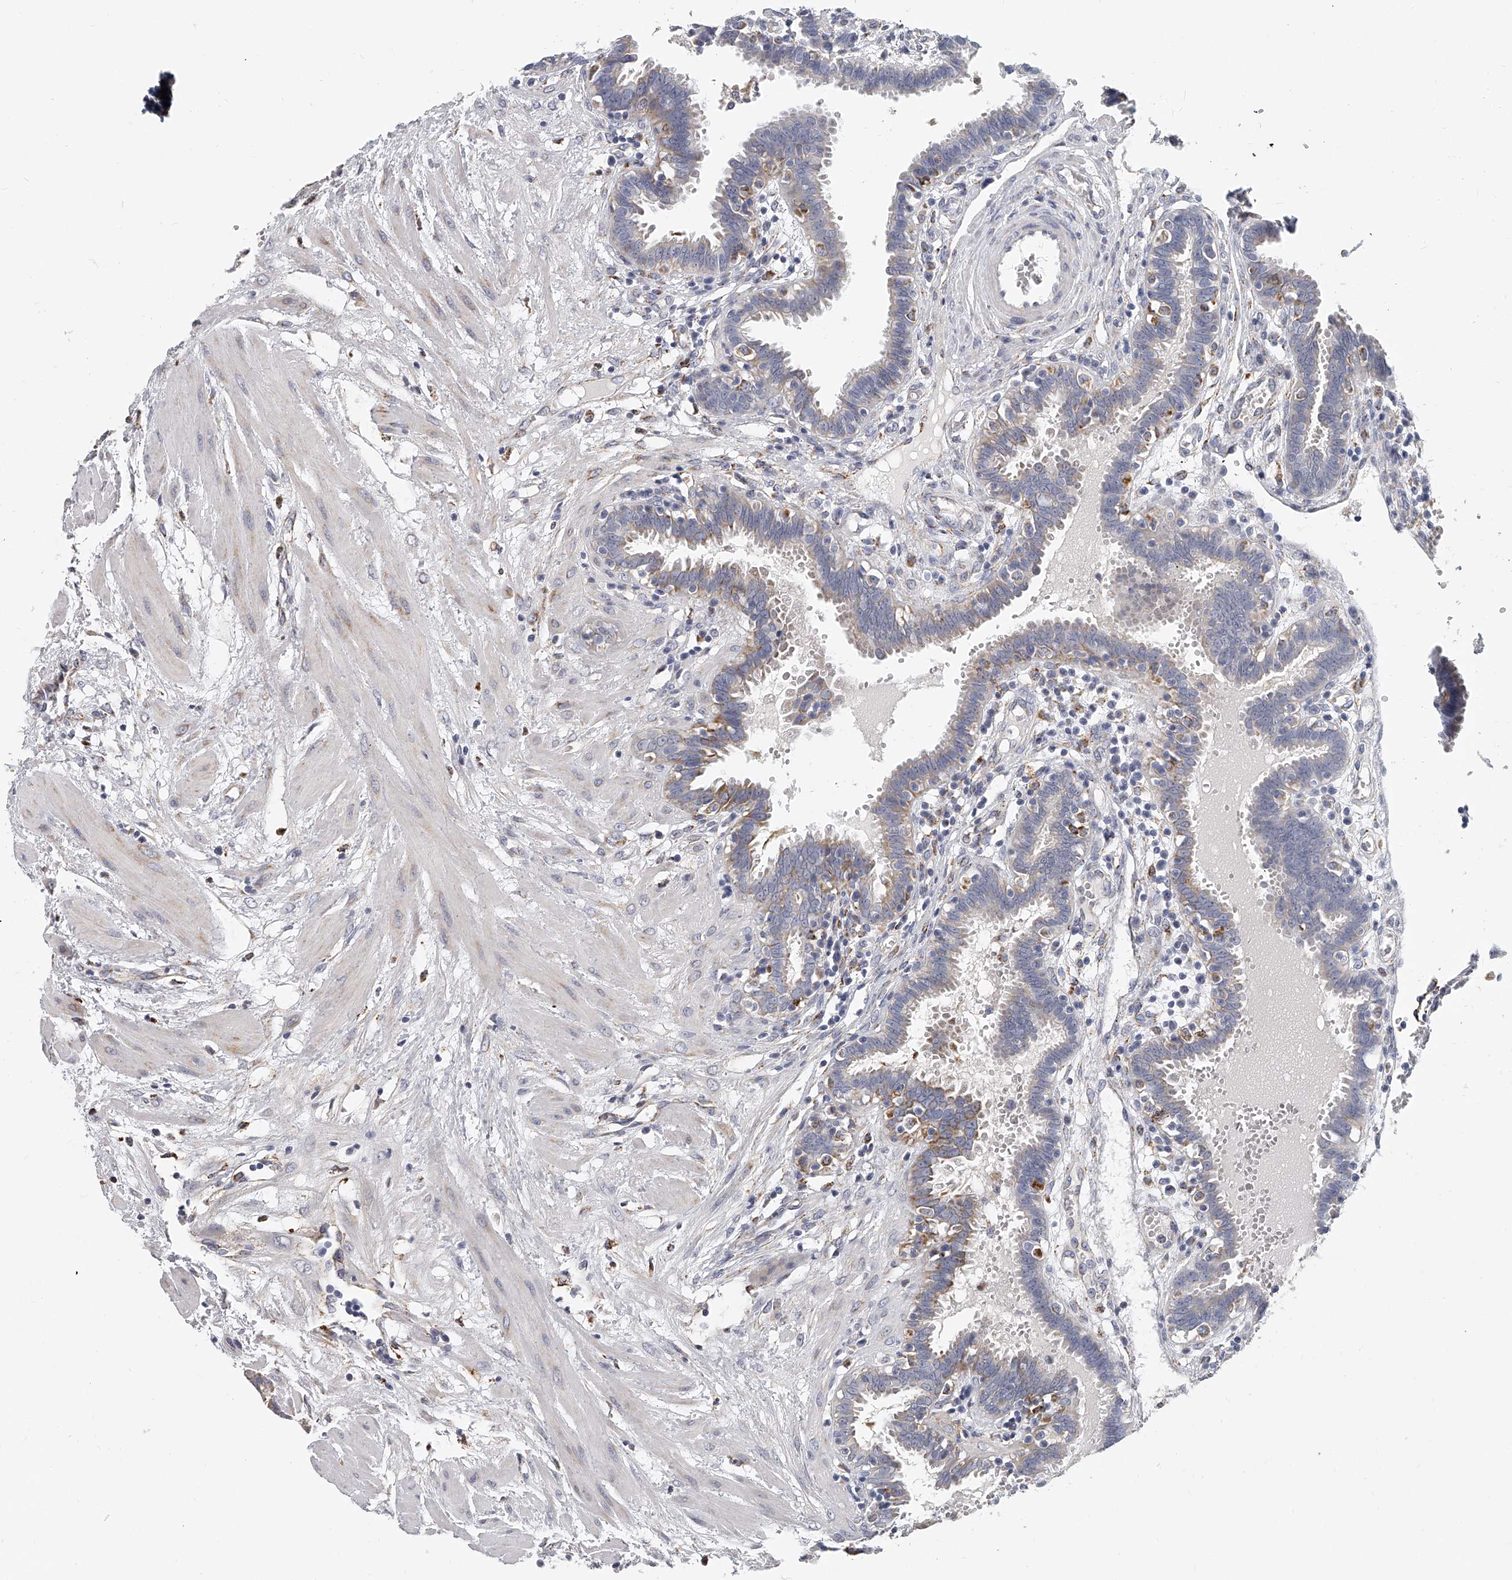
{"staining": {"intensity": "weak", "quantity": "<25%", "location": "cytoplasmic/membranous"}, "tissue": "fallopian tube", "cell_type": "Glandular cells", "image_type": "normal", "snomed": [{"axis": "morphology", "description": "Normal tissue, NOS"}, {"axis": "topography", "description": "Fallopian tube"}, {"axis": "topography", "description": "Placenta"}], "caption": "Fallopian tube stained for a protein using IHC reveals no positivity glandular cells.", "gene": "KLHL7", "patient": {"sex": "female", "age": 32}}